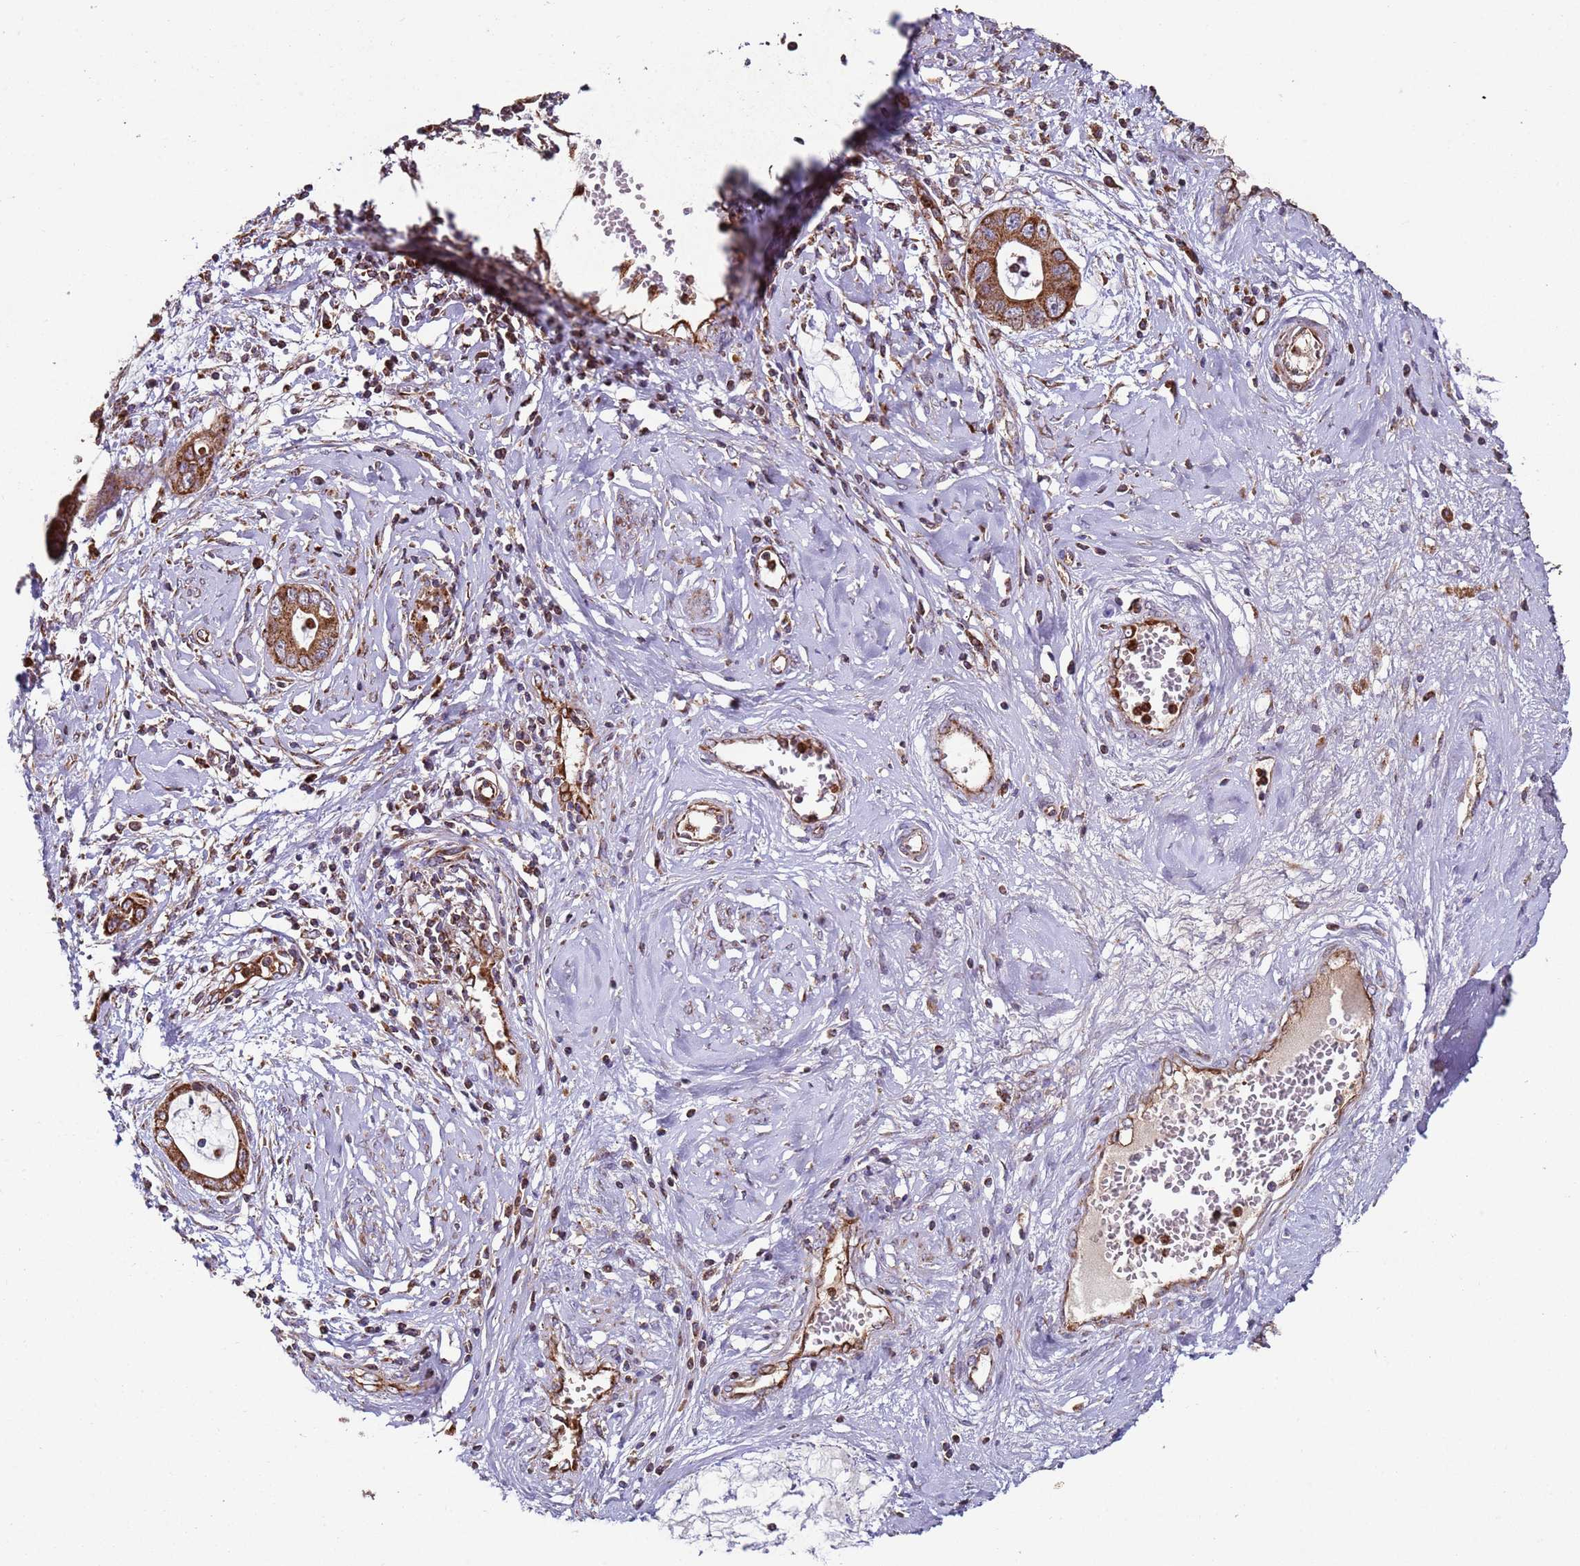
{"staining": {"intensity": "moderate", "quantity": ">75%", "location": "cytoplasmic/membranous"}, "tissue": "cervical cancer", "cell_type": "Tumor cells", "image_type": "cancer", "snomed": [{"axis": "morphology", "description": "Adenocarcinoma, NOS"}, {"axis": "topography", "description": "Cervix"}], "caption": "IHC micrograph of human cervical adenocarcinoma stained for a protein (brown), which demonstrates medium levels of moderate cytoplasmic/membranous expression in approximately >75% of tumor cells.", "gene": "FBXO33", "patient": {"sex": "female", "age": 44}}